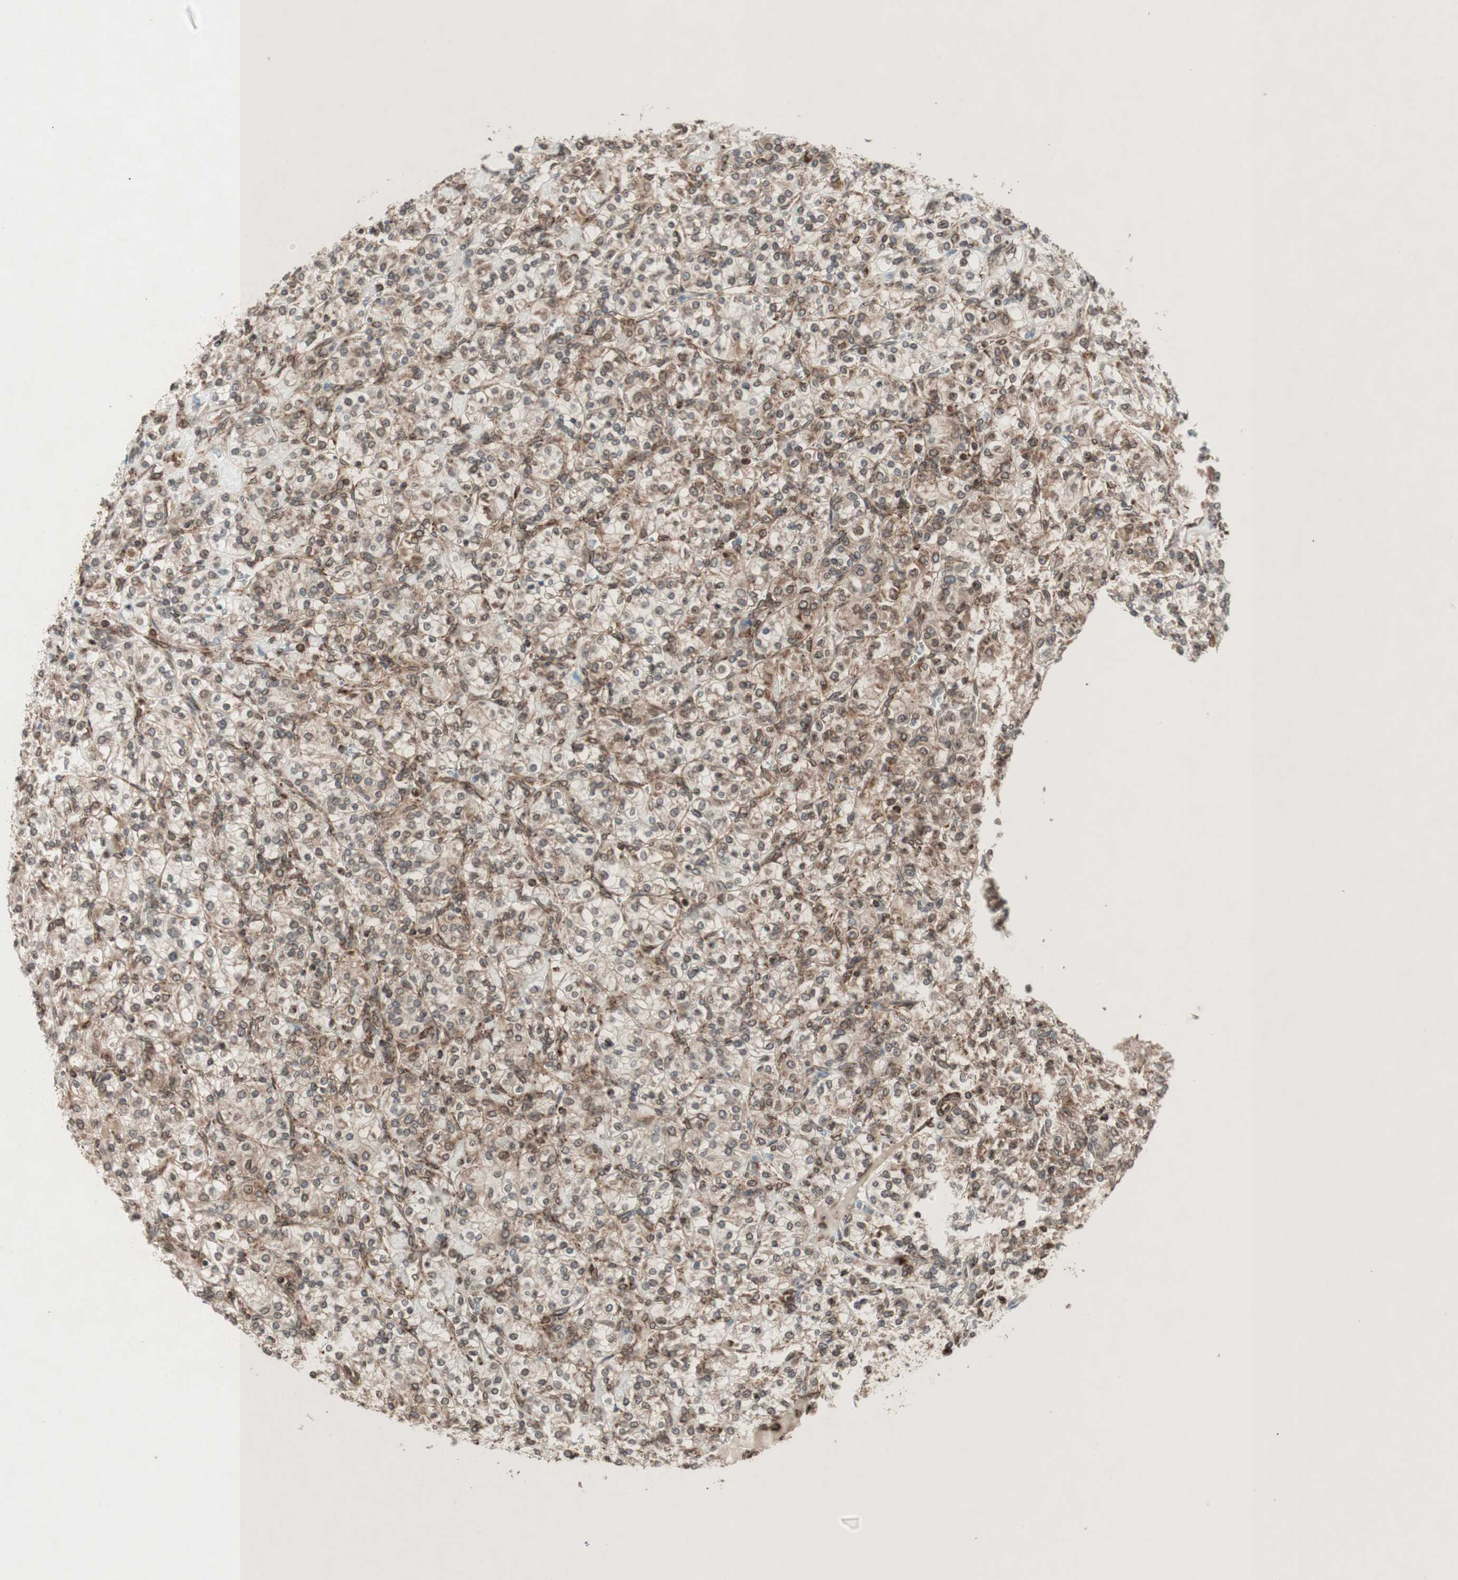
{"staining": {"intensity": "moderate", "quantity": ">75%", "location": "cytoplasmic/membranous,nuclear"}, "tissue": "renal cancer", "cell_type": "Tumor cells", "image_type": "cancer", "snomed": [{"axis": "morphology", "description": "Adenocarcinoma, NOS"}, {"axis": "topography", "description": "Kidney"}], "caption": "Protein staining of adenocarcinoma (renal) tissue demonstrates moderate cytoplasmic/membranous and nuclear expression in about >75% of tumor cells.", "gene": "NUP62", "patient": {"sex": "male", "age": 77}}